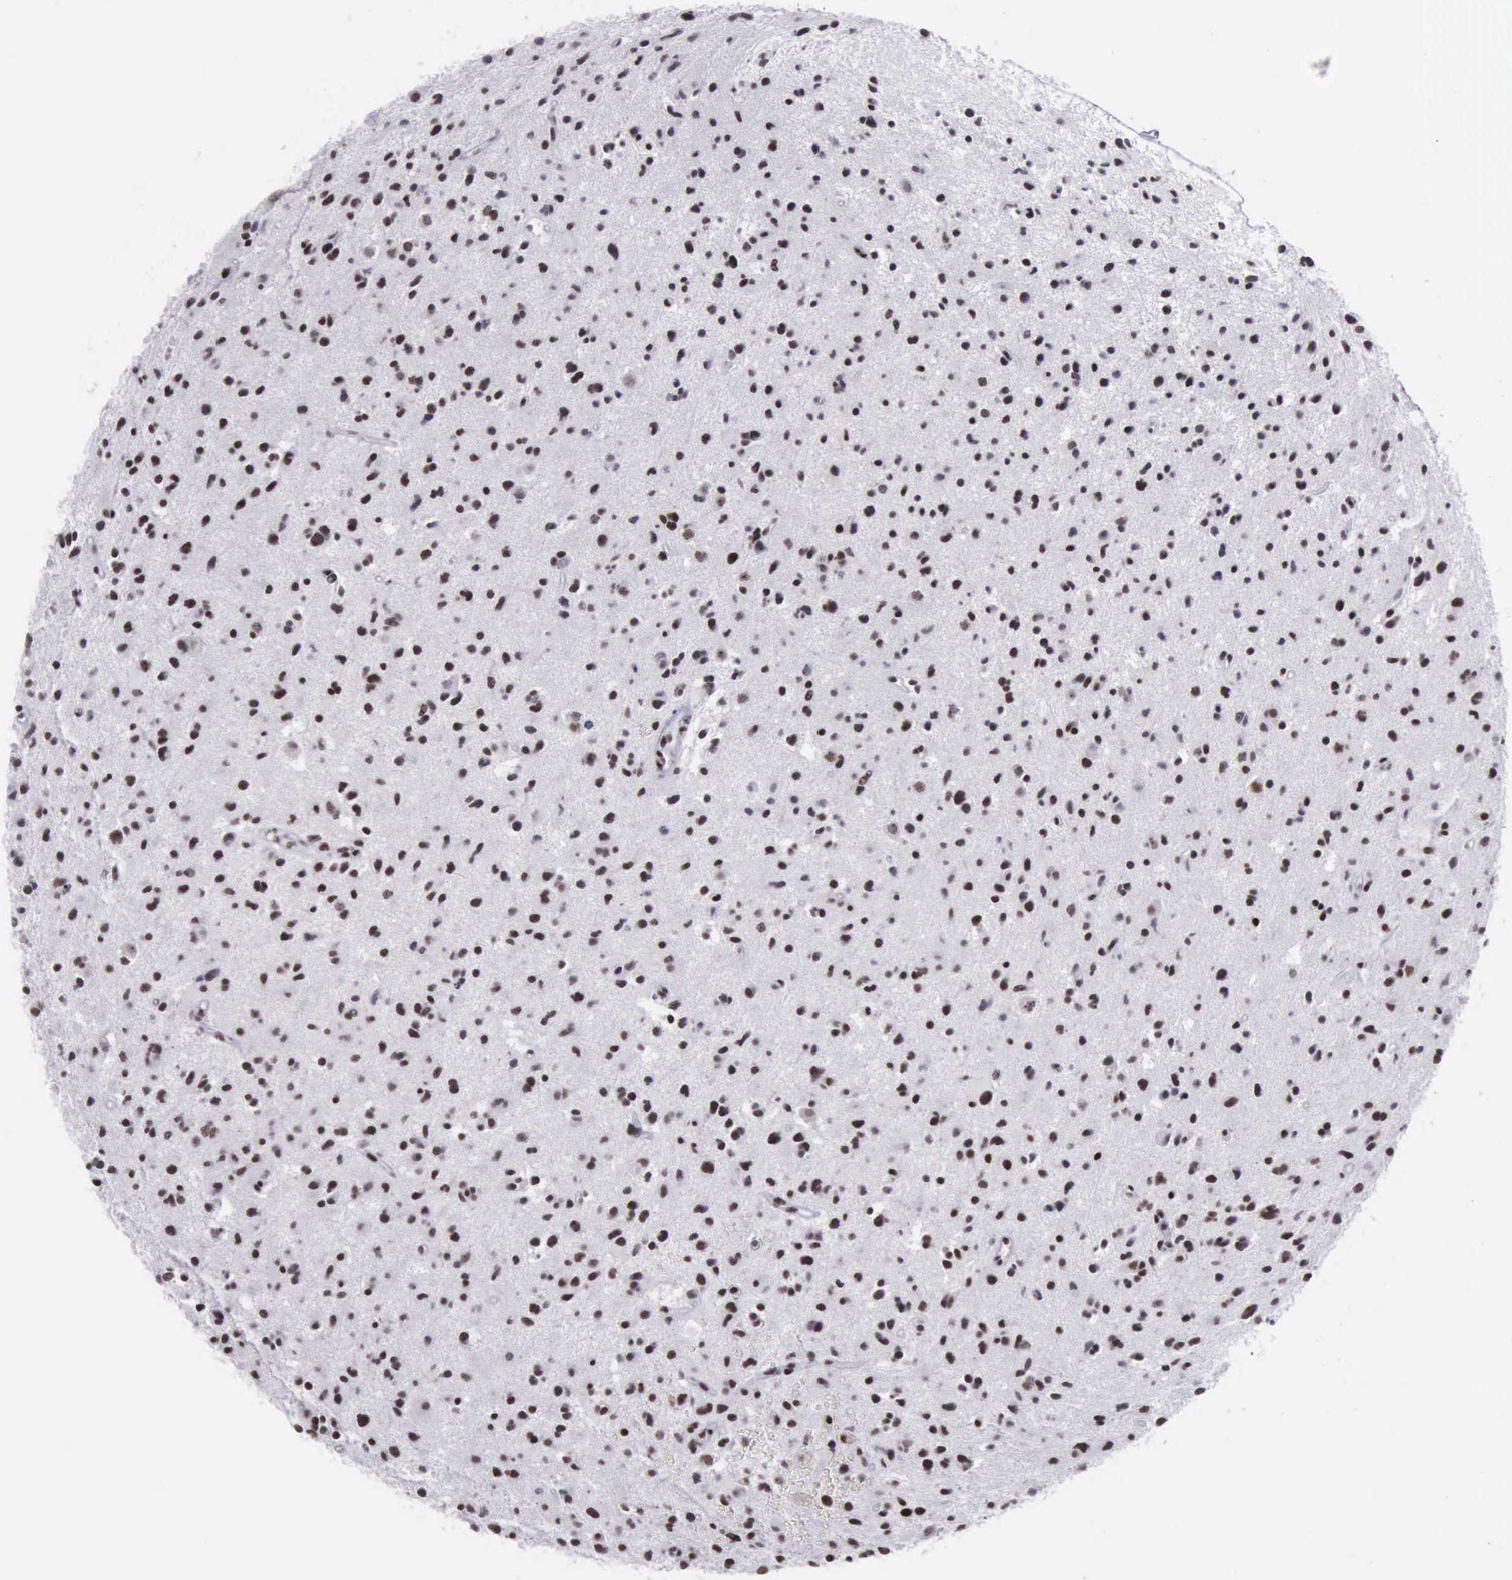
{"staining": {"intensity": "moderate", "quantity": "25%-75%", "location": "nuclear"}, "tissue": "glioma", "cell_type": "Tumor cells", "image_type": "cancer", "snomed": [{"axis": "morphology", "description": "Glioma, malignant, Low grade"}, {"axis": "topography", "description": "Brain"}], "caption": "Protein analysis of glioma tissue demonstrates moderate nuclear expression in about 25%-75% of tumor cells. (DAB IHC, brown staining for protein, blue staining for nuclei).", "gene": "YY1", "patient": {"sex": "female", "age": 46}}